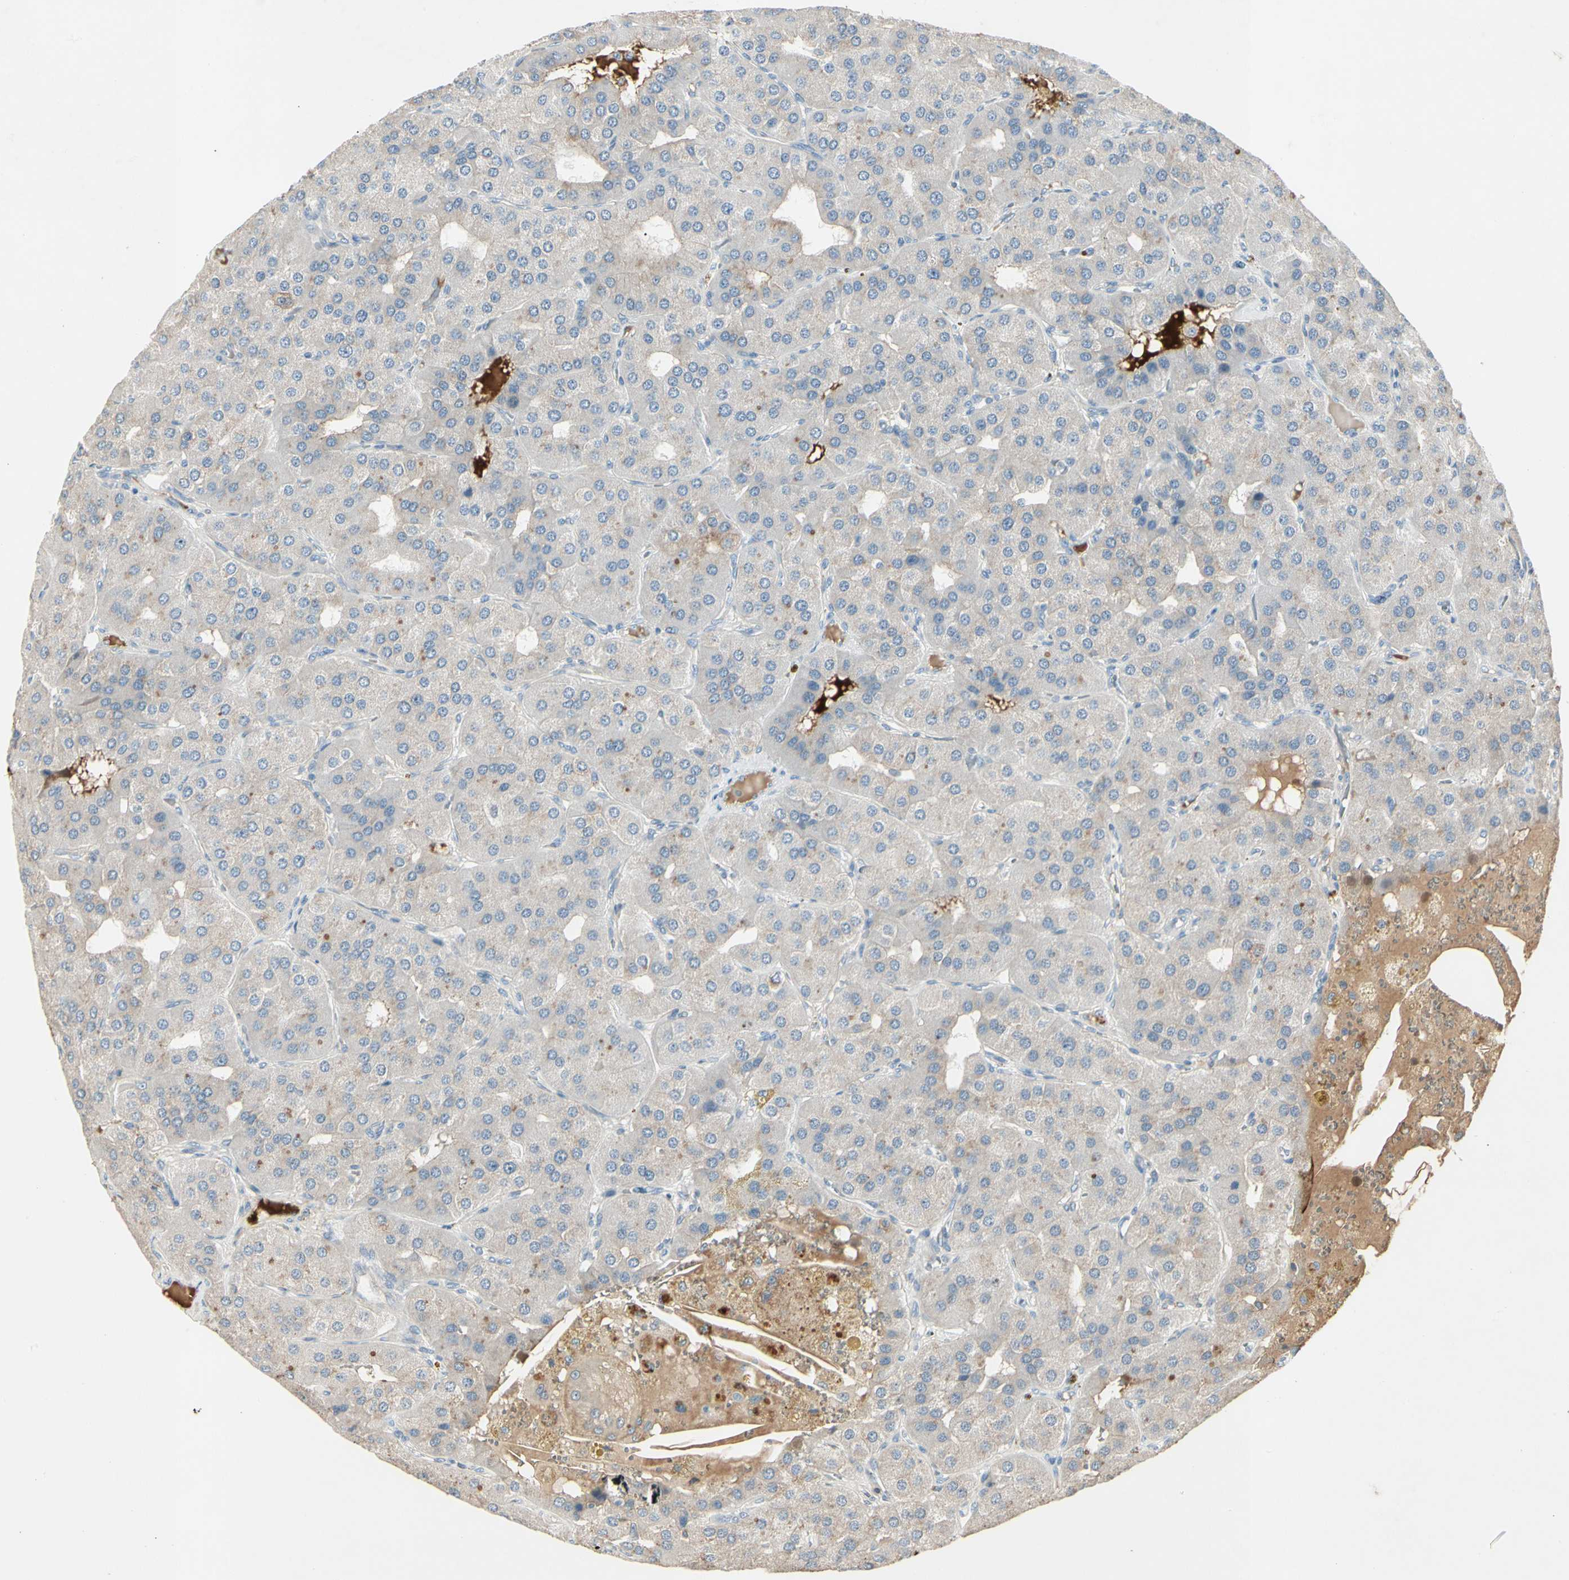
{"staining": {"intensity": "strong", "quantity": ">75%", "location": "cytoplasmic/membranous"}, "tissue": "parathyroid gland", "cell_type": "Glandular cells", "image_type": "normal", "snomed": [{"axis": "morphology", "description": "Normal tissue, NOS"}, {"axis": "morphology", "description": "Adenoma, NOS"}, {"axis": "topography", "description": "Parathyroid gland"}], "caption": "IHC (DAB (3,3'-diaminobenzidine)) staining of normal human parathyroid gland exhibits strong cytoplasmic/membranous protein expression in about >75% of glandular cells.", "gene": "SKIL", "patient": {"sex": "female", "age": 86}}